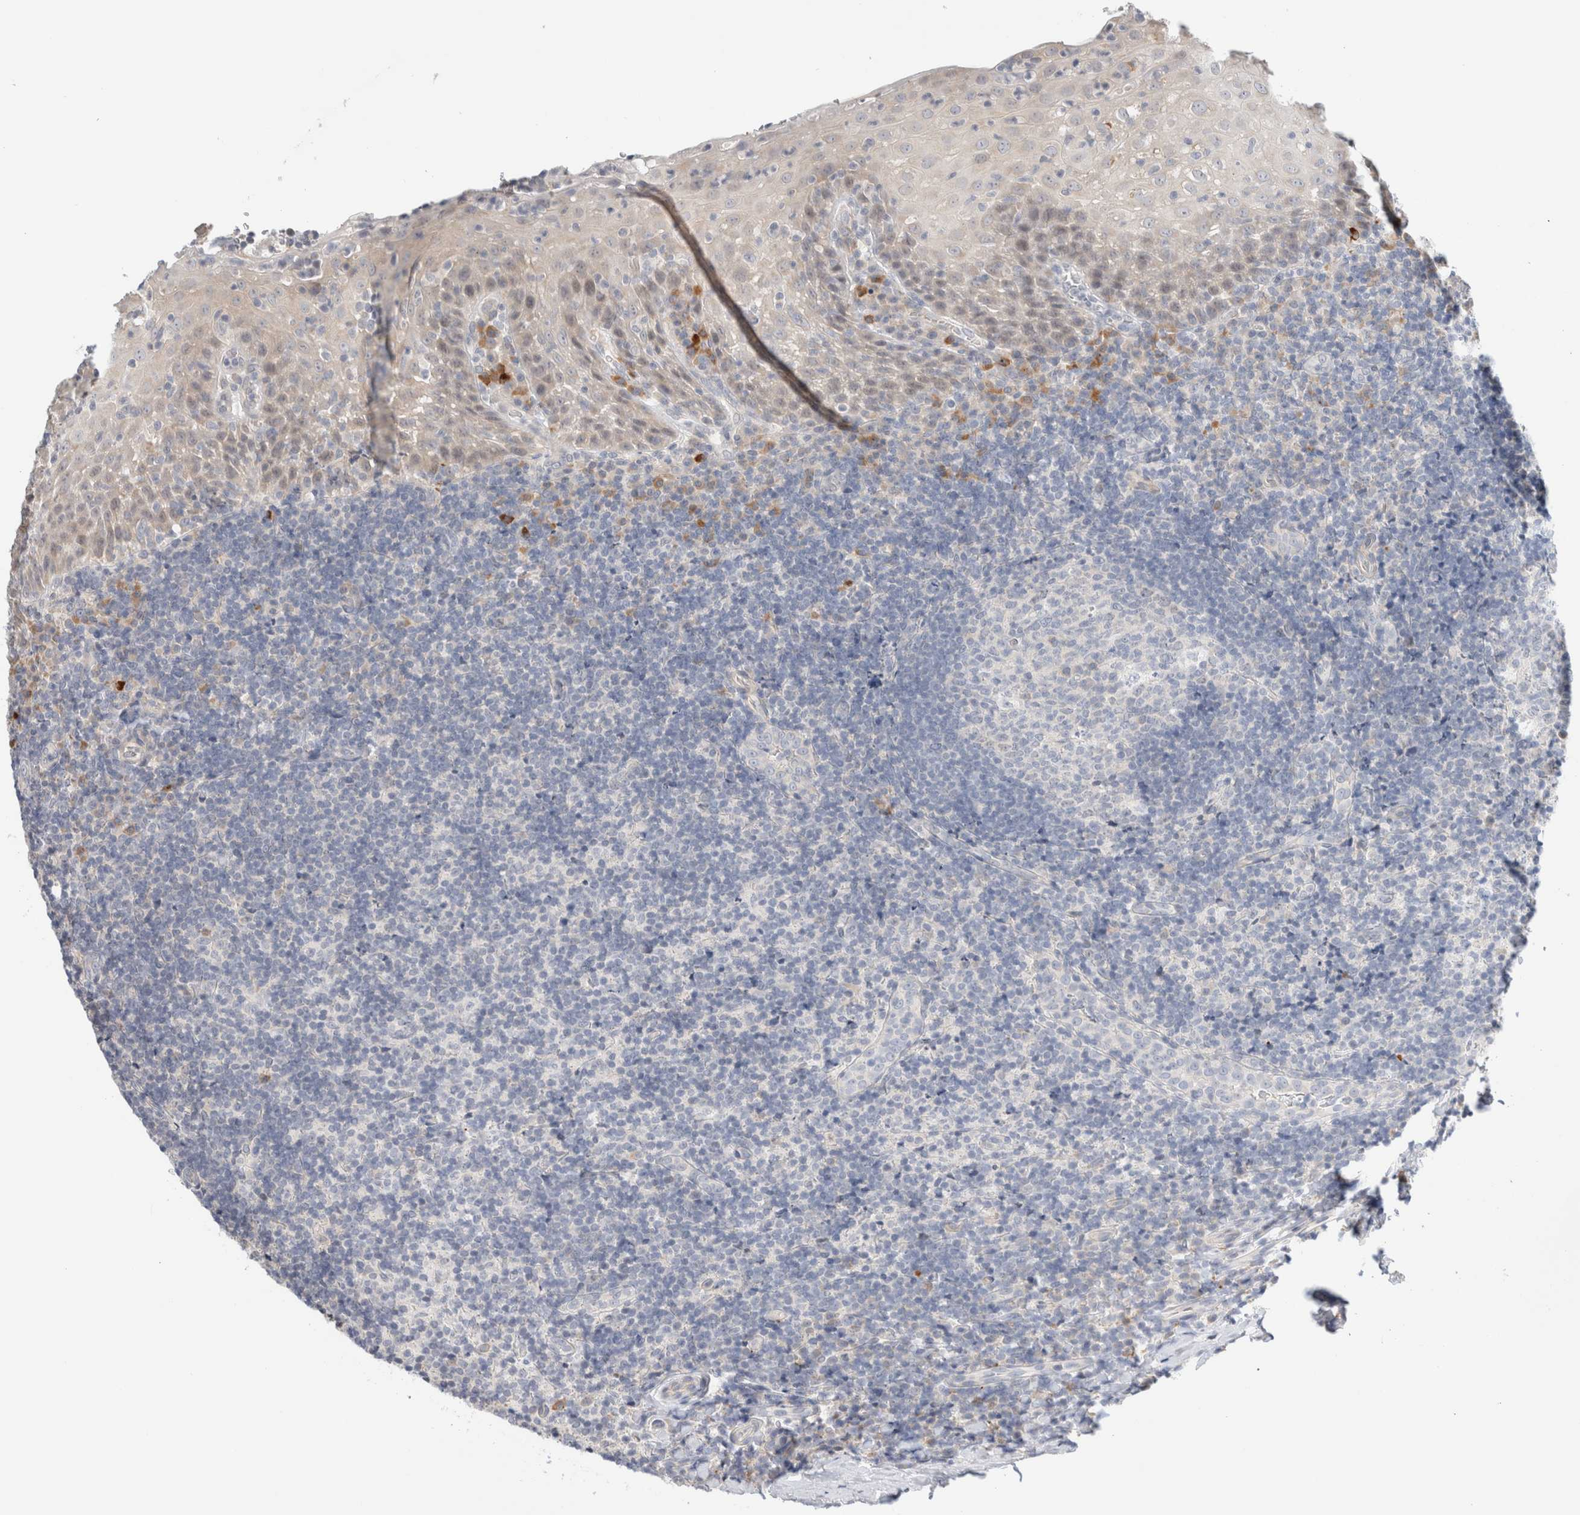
{"staining": {"intensity": "negative", "quantity": "none", "location": "none"}, "tissue": "tonsil", "cell_type": "Germinal center cells", "image_type": "normal", "snomed": [{"axis": "morphology", "description": "Normal tissue, NOS"}, {"axis": "topography", "description": "Tonsil"}], "caption": "An immunohistochemistry (IHC) photomicrograph of benign tonsil is shown. There is no staining in germinal center cells of tonsil.", "gene": "SPRTN", "patient": {"sex": "male", "age": 37}}